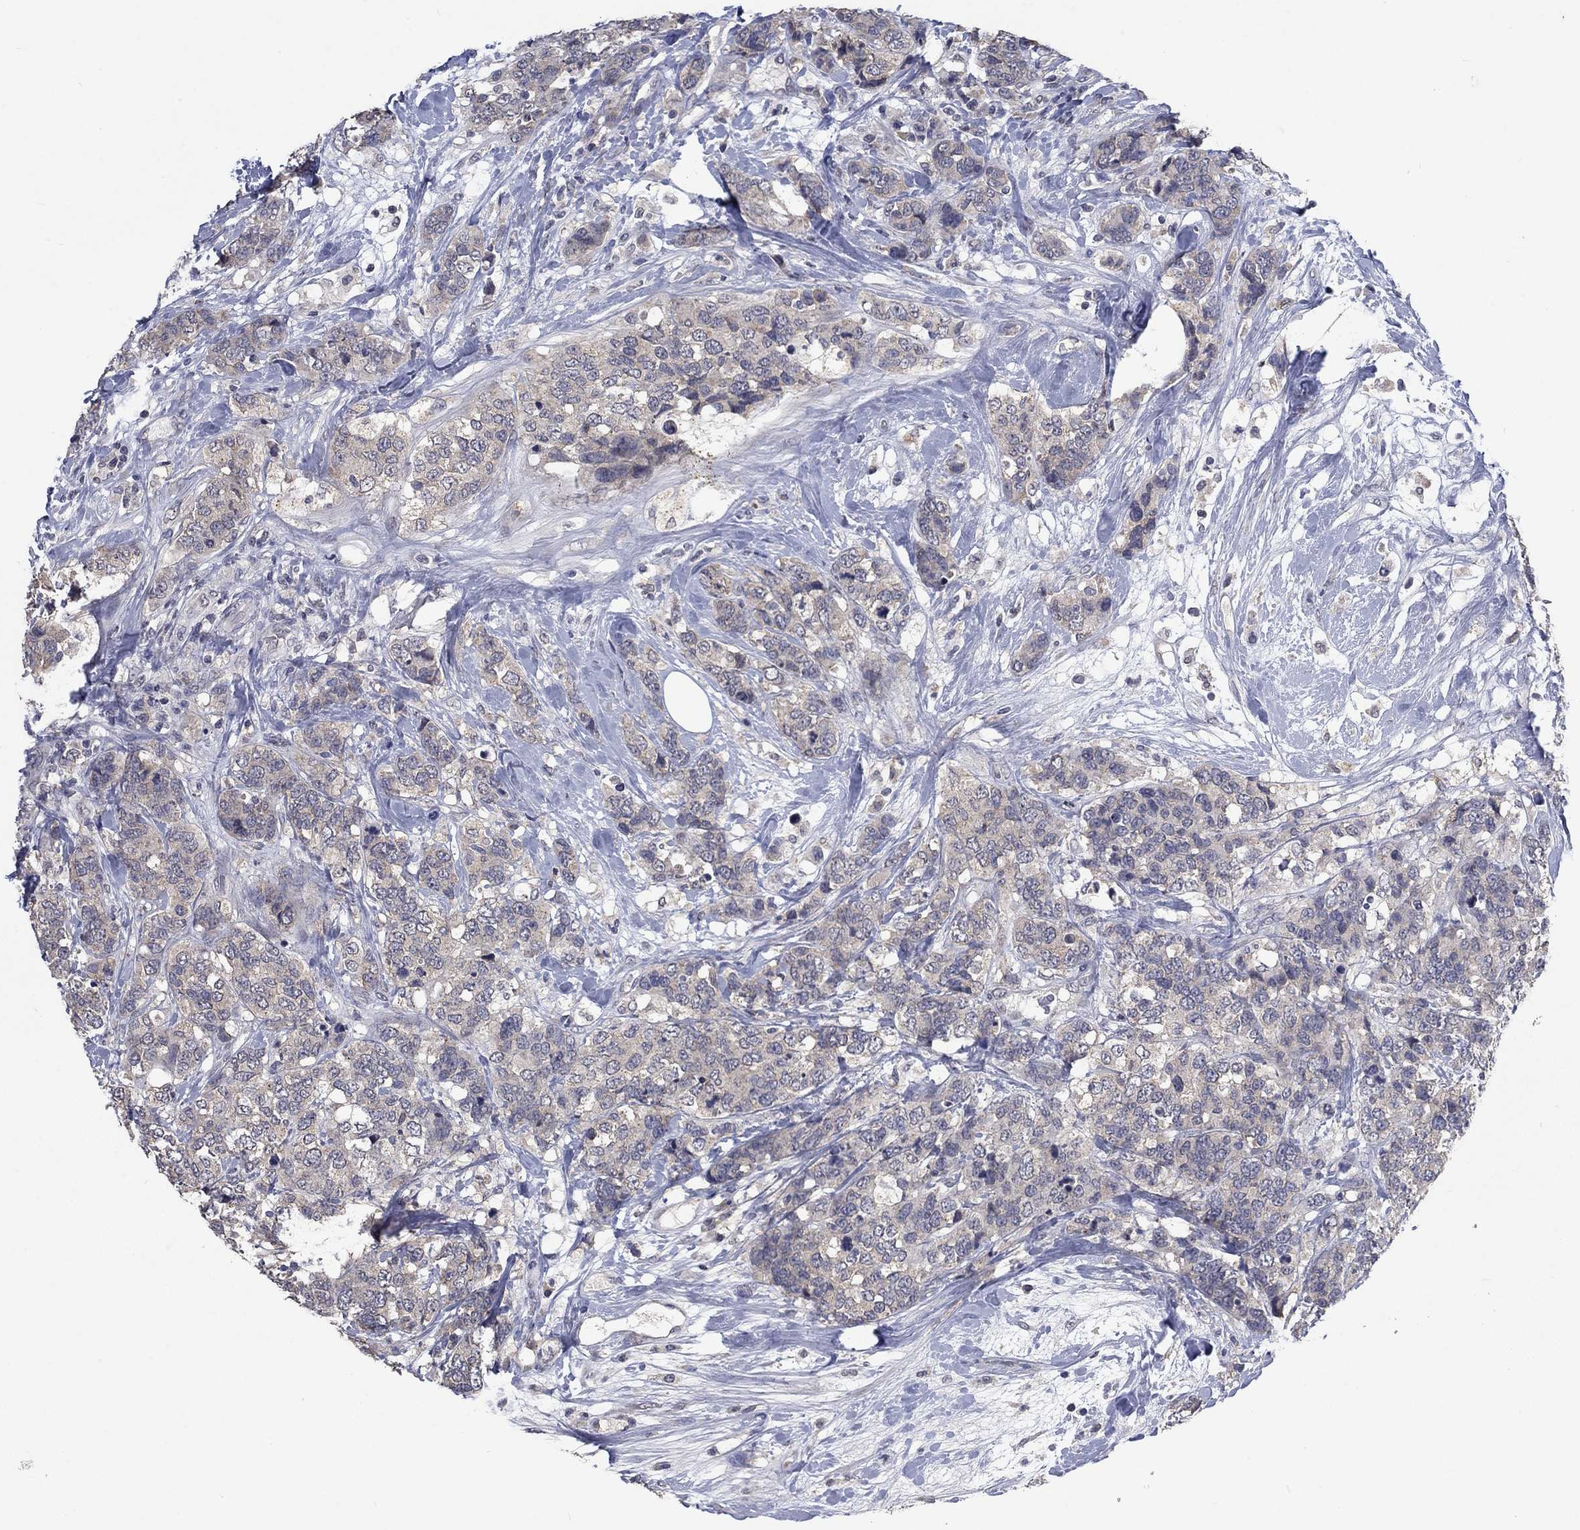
{"staining": {"intensity": "weak", "quantity": "<25%", "location": "cytoplasmic/membranous"}, "tissue": "breast cancer", "cell_type": "Tumor cells", "image_type": "cancer", "snomed": [{"axis": "morphology", "description": "Lobular carcinoma"}, {"axis": "topography", "description": "Breast"}], "caption": "An image of breast lobular carcinoma stained for a protein demonstrates no brown staining in tumor cells. The staining is performed using DAB brown chromogen with nuclei counter-stained in using hematoxylin.", "gene": "SPATA33", "patient": {"sex": "female", "age": 59}}